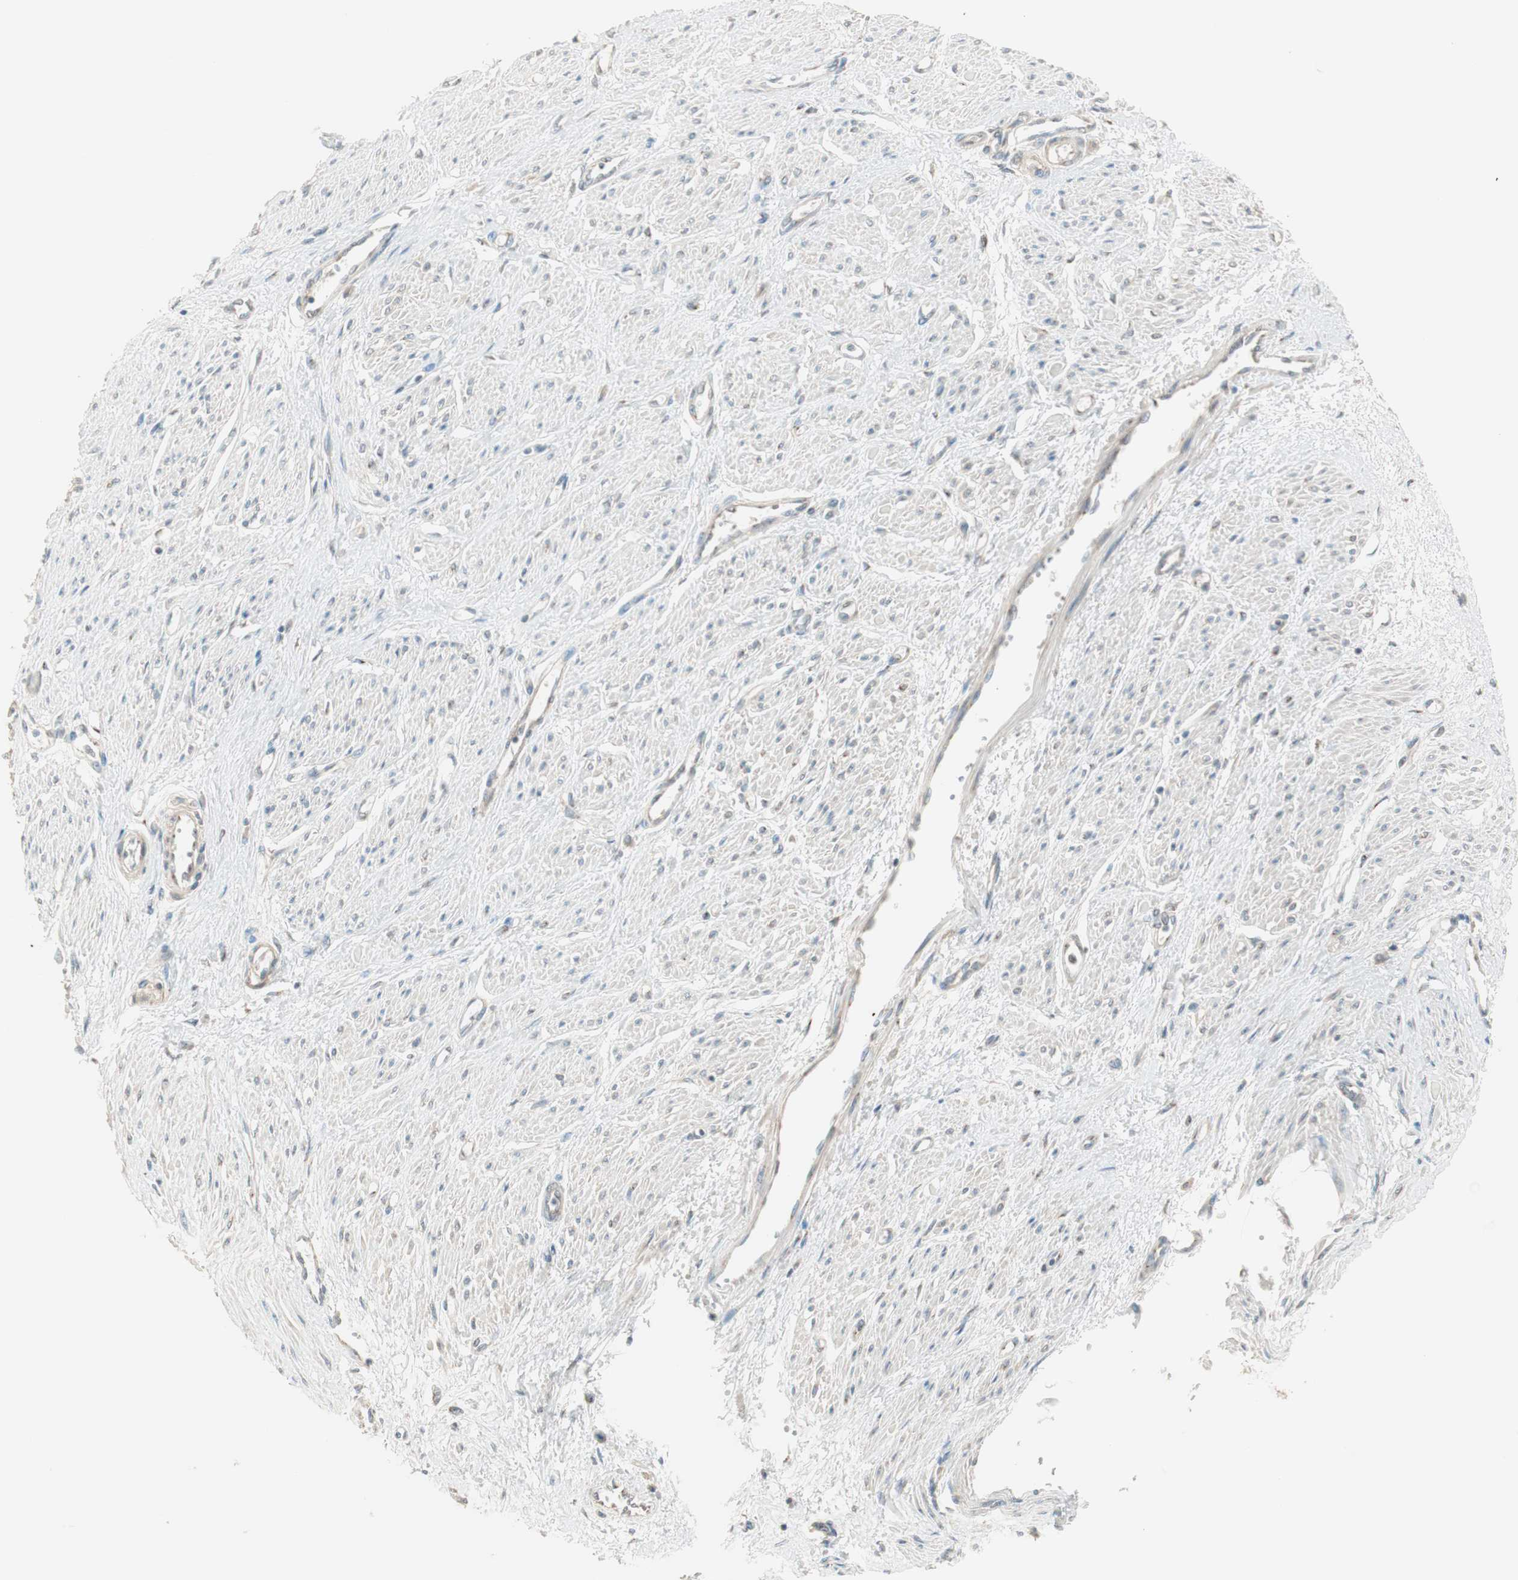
{"staining": {"intensity": "weak", "quantity": "<25%", "location": "cytoplasmic/membranous"}, "tissue": "smooth muscle", "cell_type": "Smooth muscle cells", "image_type": "normal", "snomed": [{"axis": "morphology", "description": "Normal tissue, NOS"}, {"axis": "topography", "description": "Smooth muscle"}, {"axis": "topography", "description": "Uterus"}], "caption": "Human smooth muscle stained for a protein using immunohistochemistry exhibits no staining in smooth muscle cells.", "gene": "SEC16A", "patient": {"sex": "female", "age": 39}}